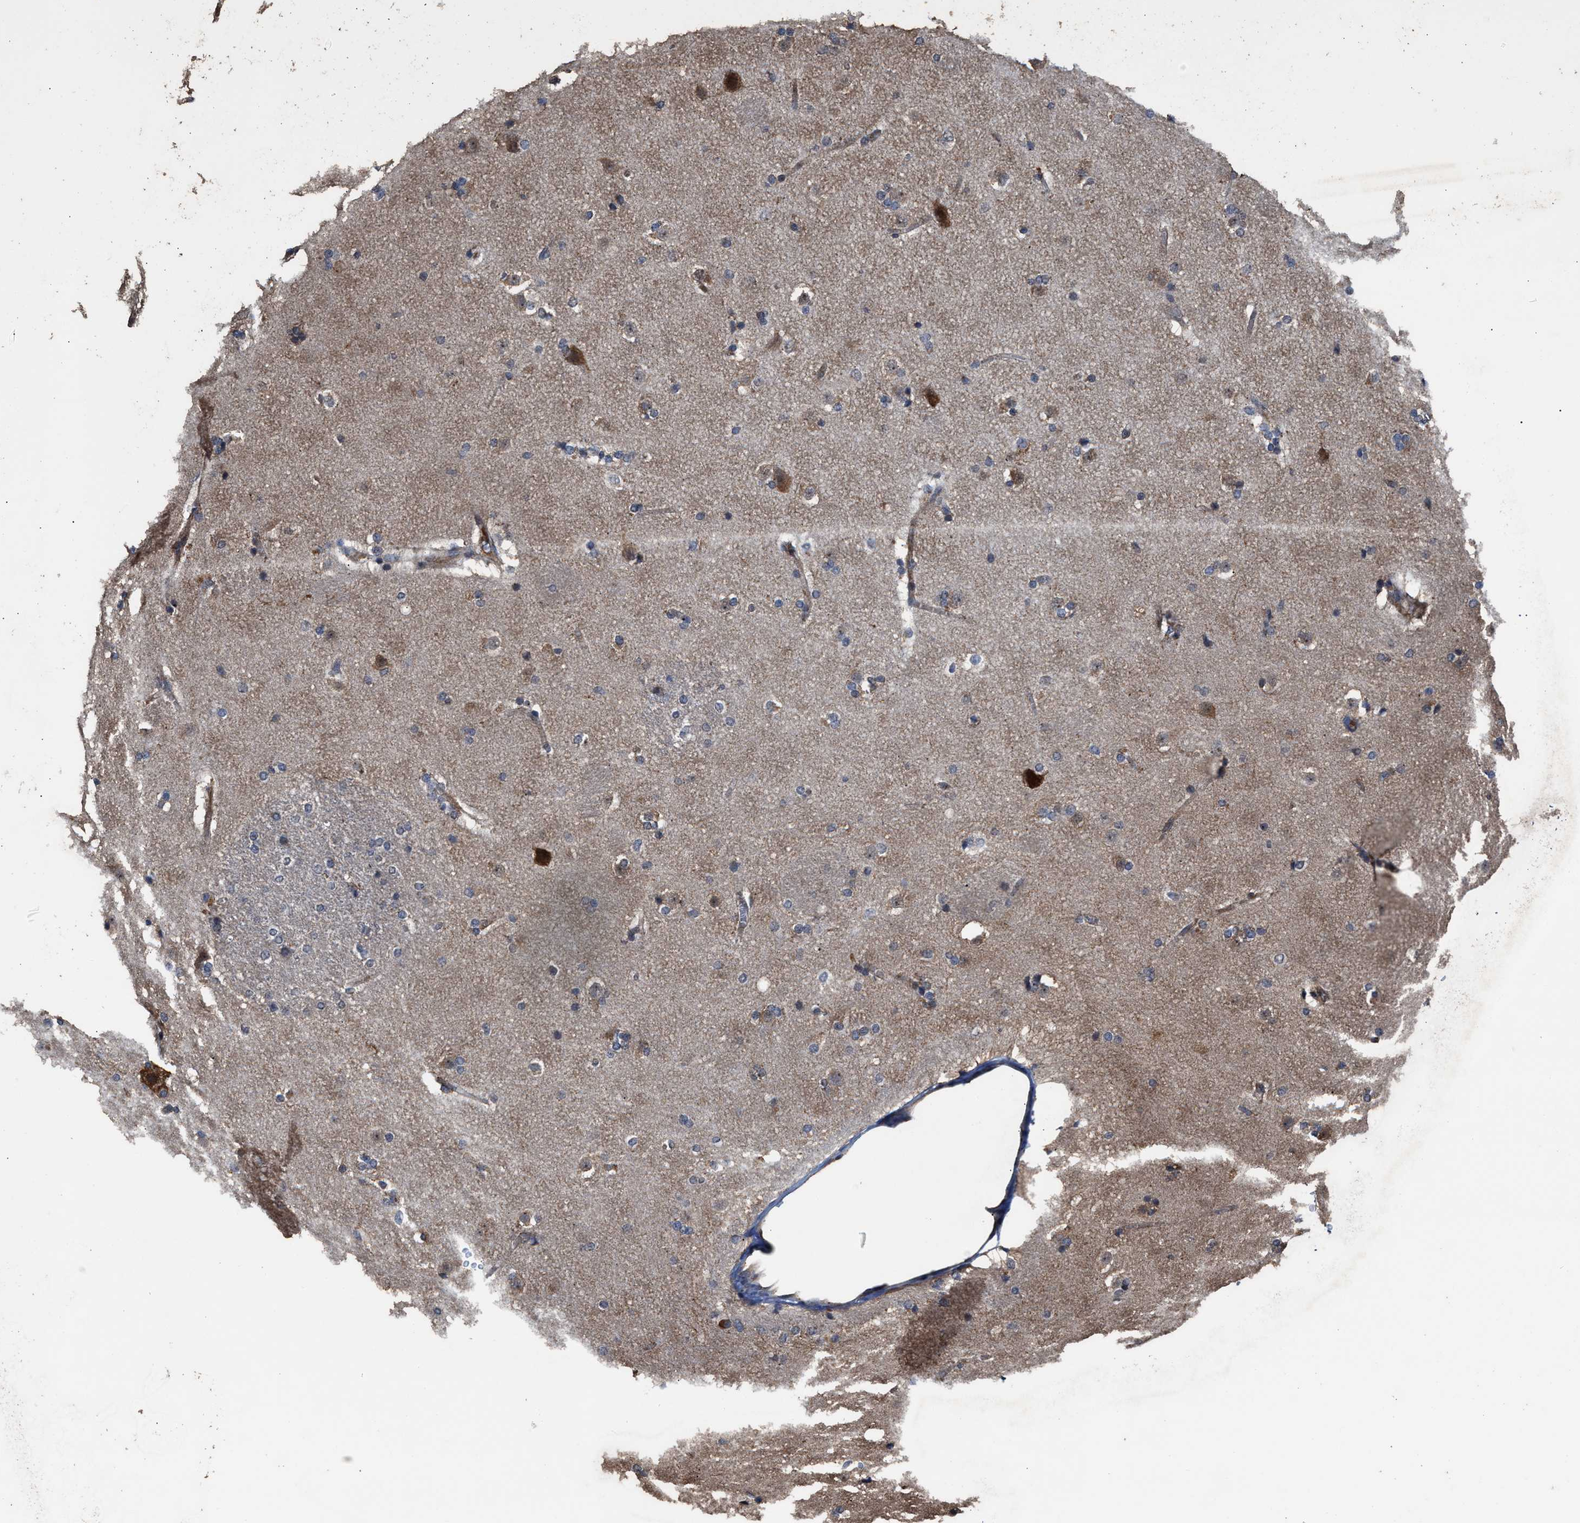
{"staining": {"intensity": "weak", "quantity": "<25%", "location": "nuclear"}, "tissue": "caudate", "cell_type": "Glial cells", "image_type": "normal", "snomed": [{"axis": "morphology", "description": "Normal tissue, NOS"}, {"axis": "topography", "description": "Lateral ventricle wall"}], "caption": "The immunohistochemistry (IHC) micrograph has no significant expression in glial cells of caudate. The staining was performed using DAB (3,3'-diaminobenzidine) to visualize the protein expression in brown, while the nuclei were stained in blue with hematoxylin (Magnification: 20x).", "gene": "ZNHIT6", "patient": {"sex": "female", "age": 19}}